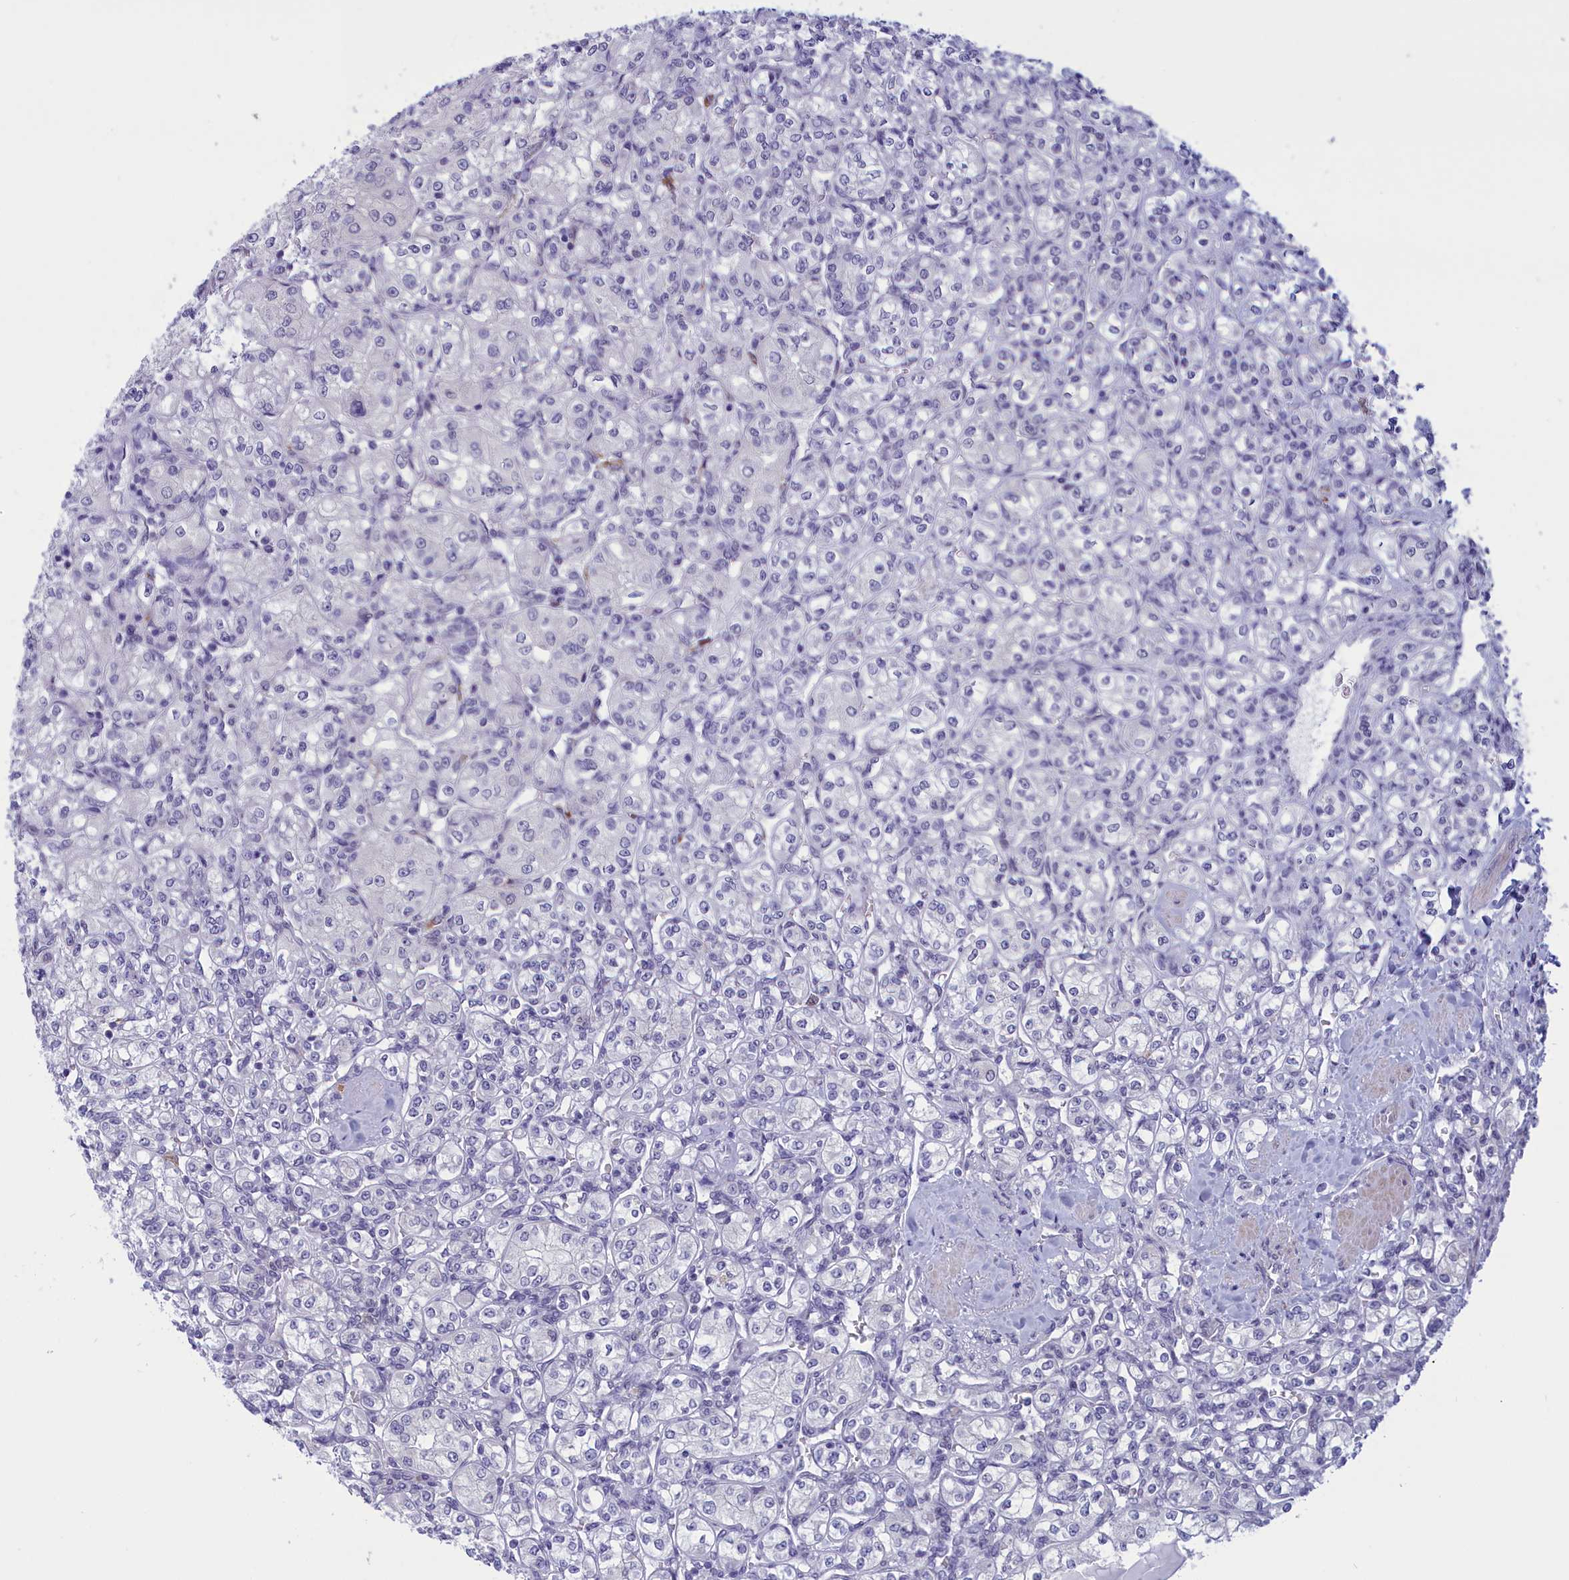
{"staining": {"intensity": "negative", "quantity": "none", "location": "none"}, "tissue": "renal cancer", "cell_type": "Tumor cells", "image_type": "cancer", "snomed": [{"axis": "morphology", "description": "Adenocarcinoma, NOS"}, {"axis": "topography", "description": "Kidney"}], "caption": "High magnification brightfield microscopy of renal adenocarcinoma stained with DAB (3,3'-diaminobenzidine) (brown) and counterstained with hematoxylin (blue): tumor cells show no significant positivity. The staining is performed using DAB brown chromogen with nuclei counter-stained in using hematoxylin.", "gene": "ELOA2", "patient": {"sex": "male", "age": 77}}